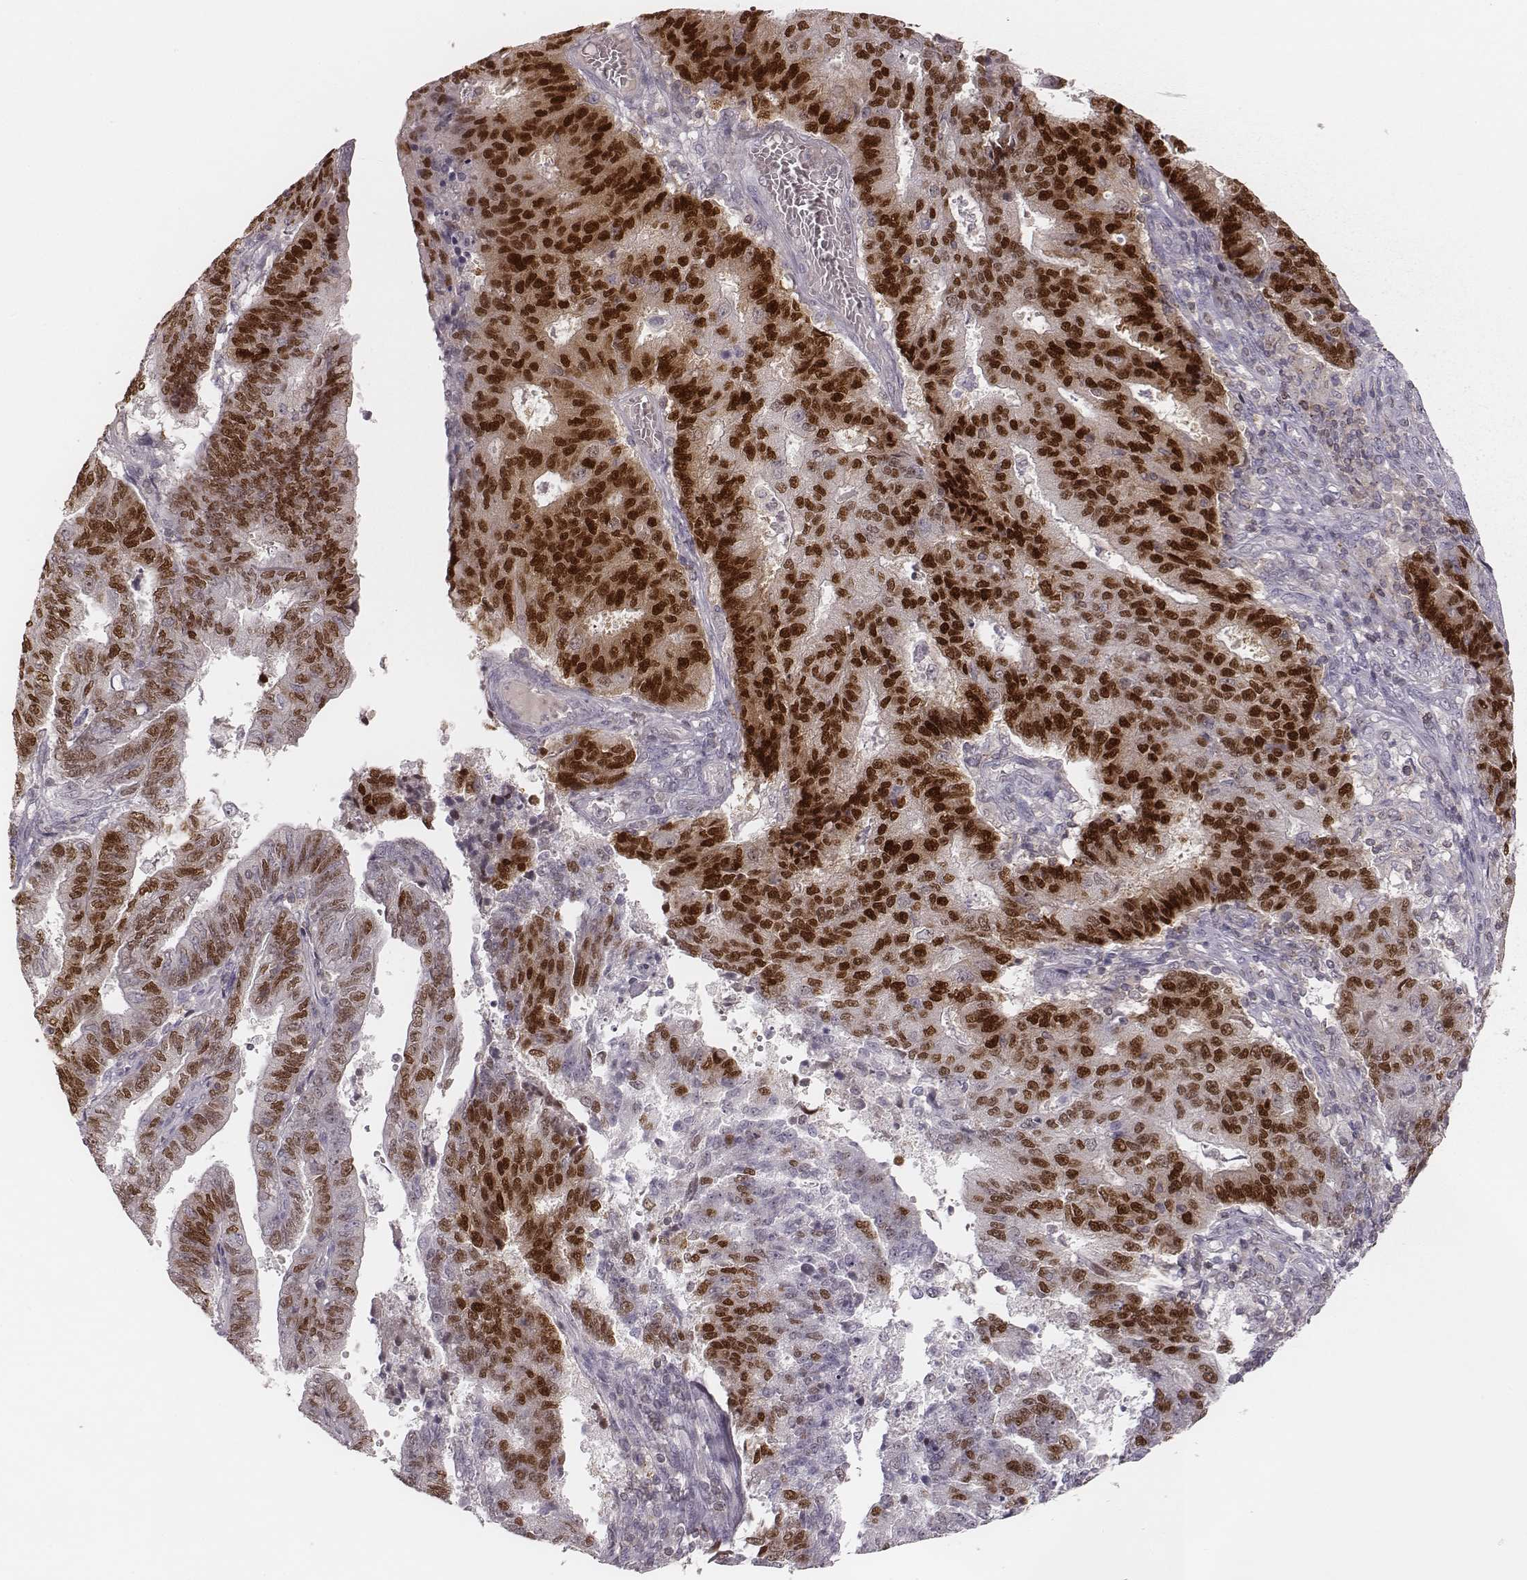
{"staining": {"intensity": "strong", "quantity": "25%-75%", "location": "nuclear"}, "tissue": "endometrial cancer", "cell_type": "Tumor cells", "image_type": "cancer", "snomed": [{"axis": "morphology", "description": "Adenocarcinoma, NOS"}, {"axis": "topography", "description": "Endometrium"}], "caption": "Endometrial adenocarcinoma was stained to show a protein in brown. There is high levels of strong nuclear staining in approximately 25%-75% of tumor cells. Immunohistochemistry stains the protein in brown and the nuclei are stained blue.", "gene": "MSX1", "patient": {"sex": "female", "age": 82}}